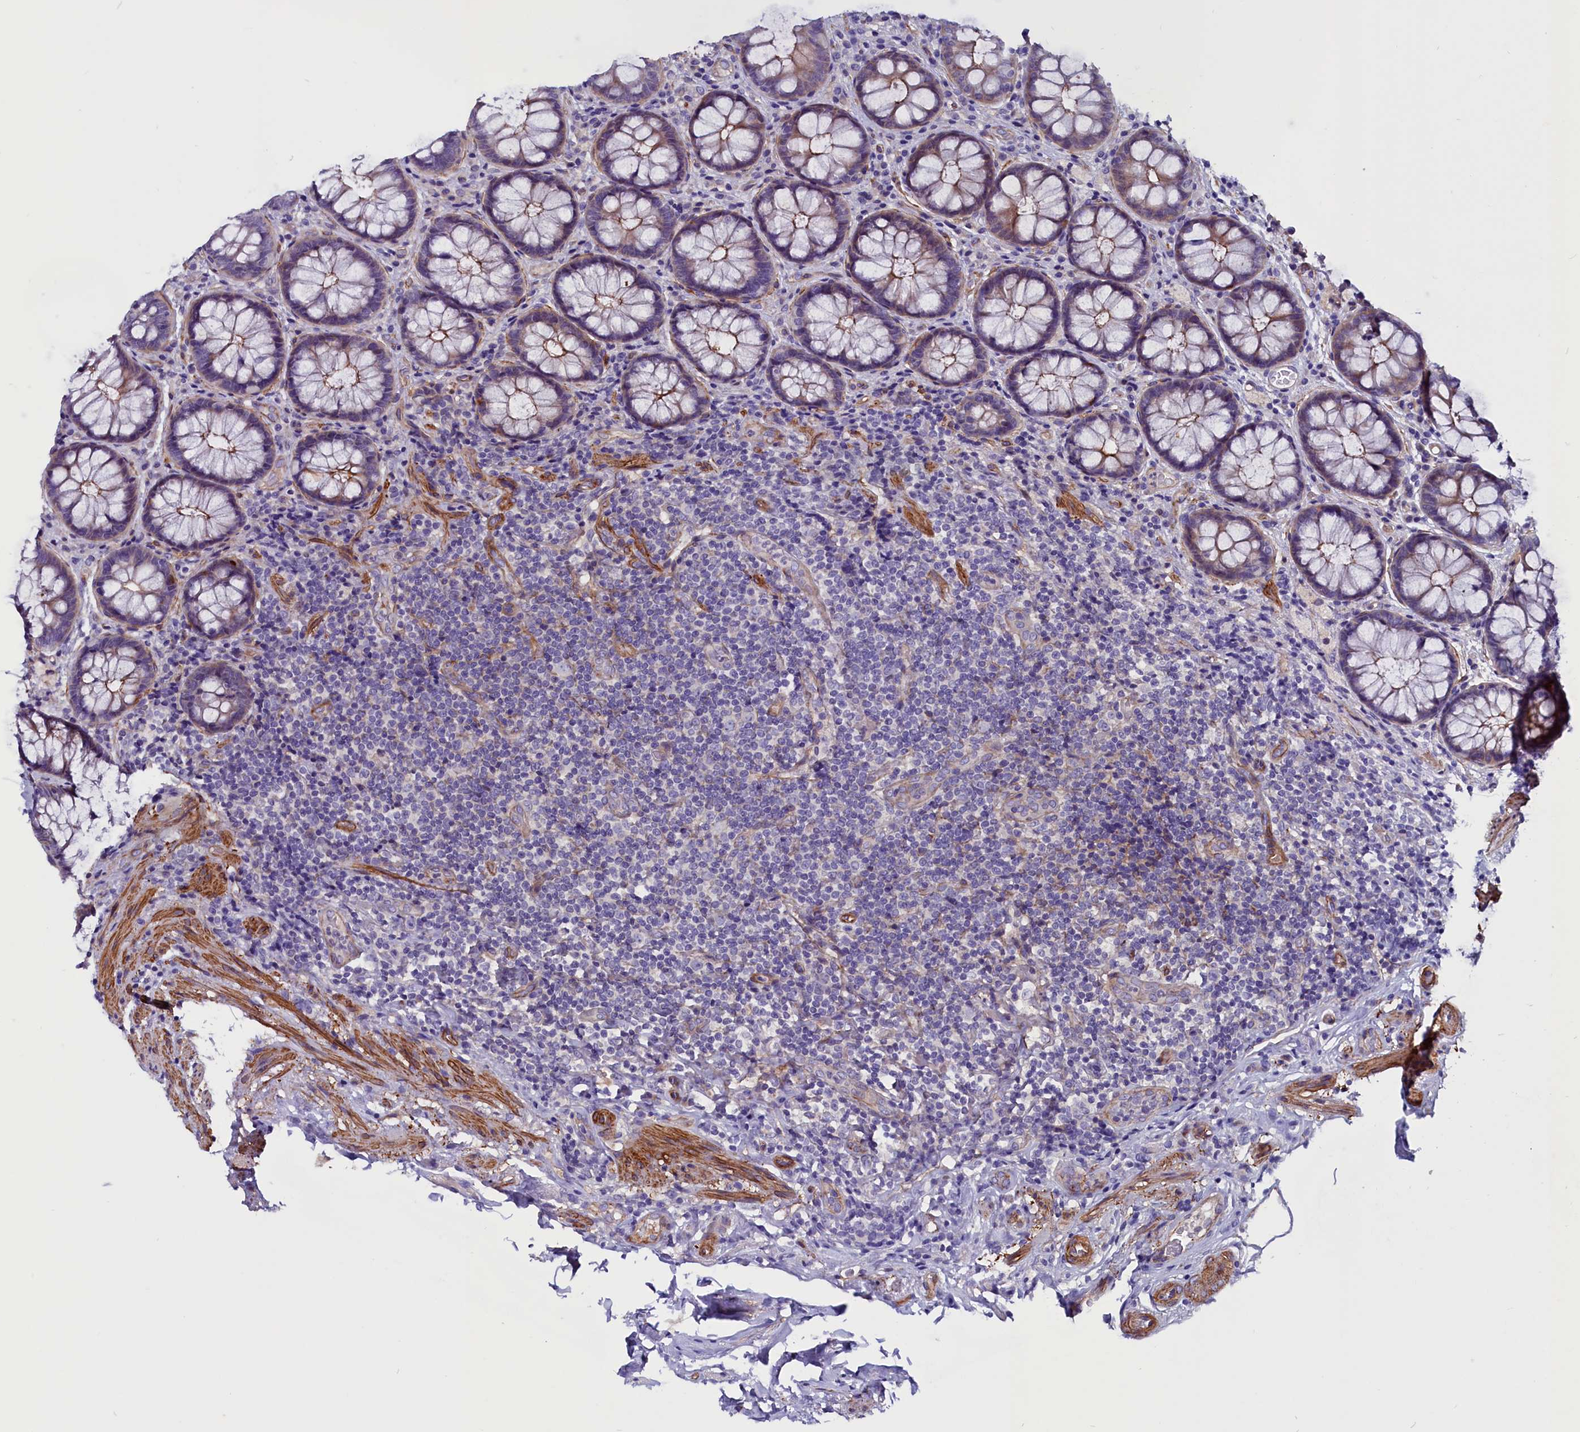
{"staining": {"intensity": "moderate", "quantity": "<25%", "location": "cytoplasmic/membranous"}, "tissue": "rectum", "cell_type": "Glandular cells", "image_type": "normal", "snomed": [{"axis": "morphology", "description": "Normal tissue, NOS"}, {"axis": "topography", "description": "Rectum"}], "caption": "This image displays immunohistochemistry (IHC) staining of unremarkable rectum, with low moderate cytoplasmic/membranous expression in approximately <25% of glandular cells.", "gene": "ZNF749", "patient": {"sex": "male", "age": 83}}